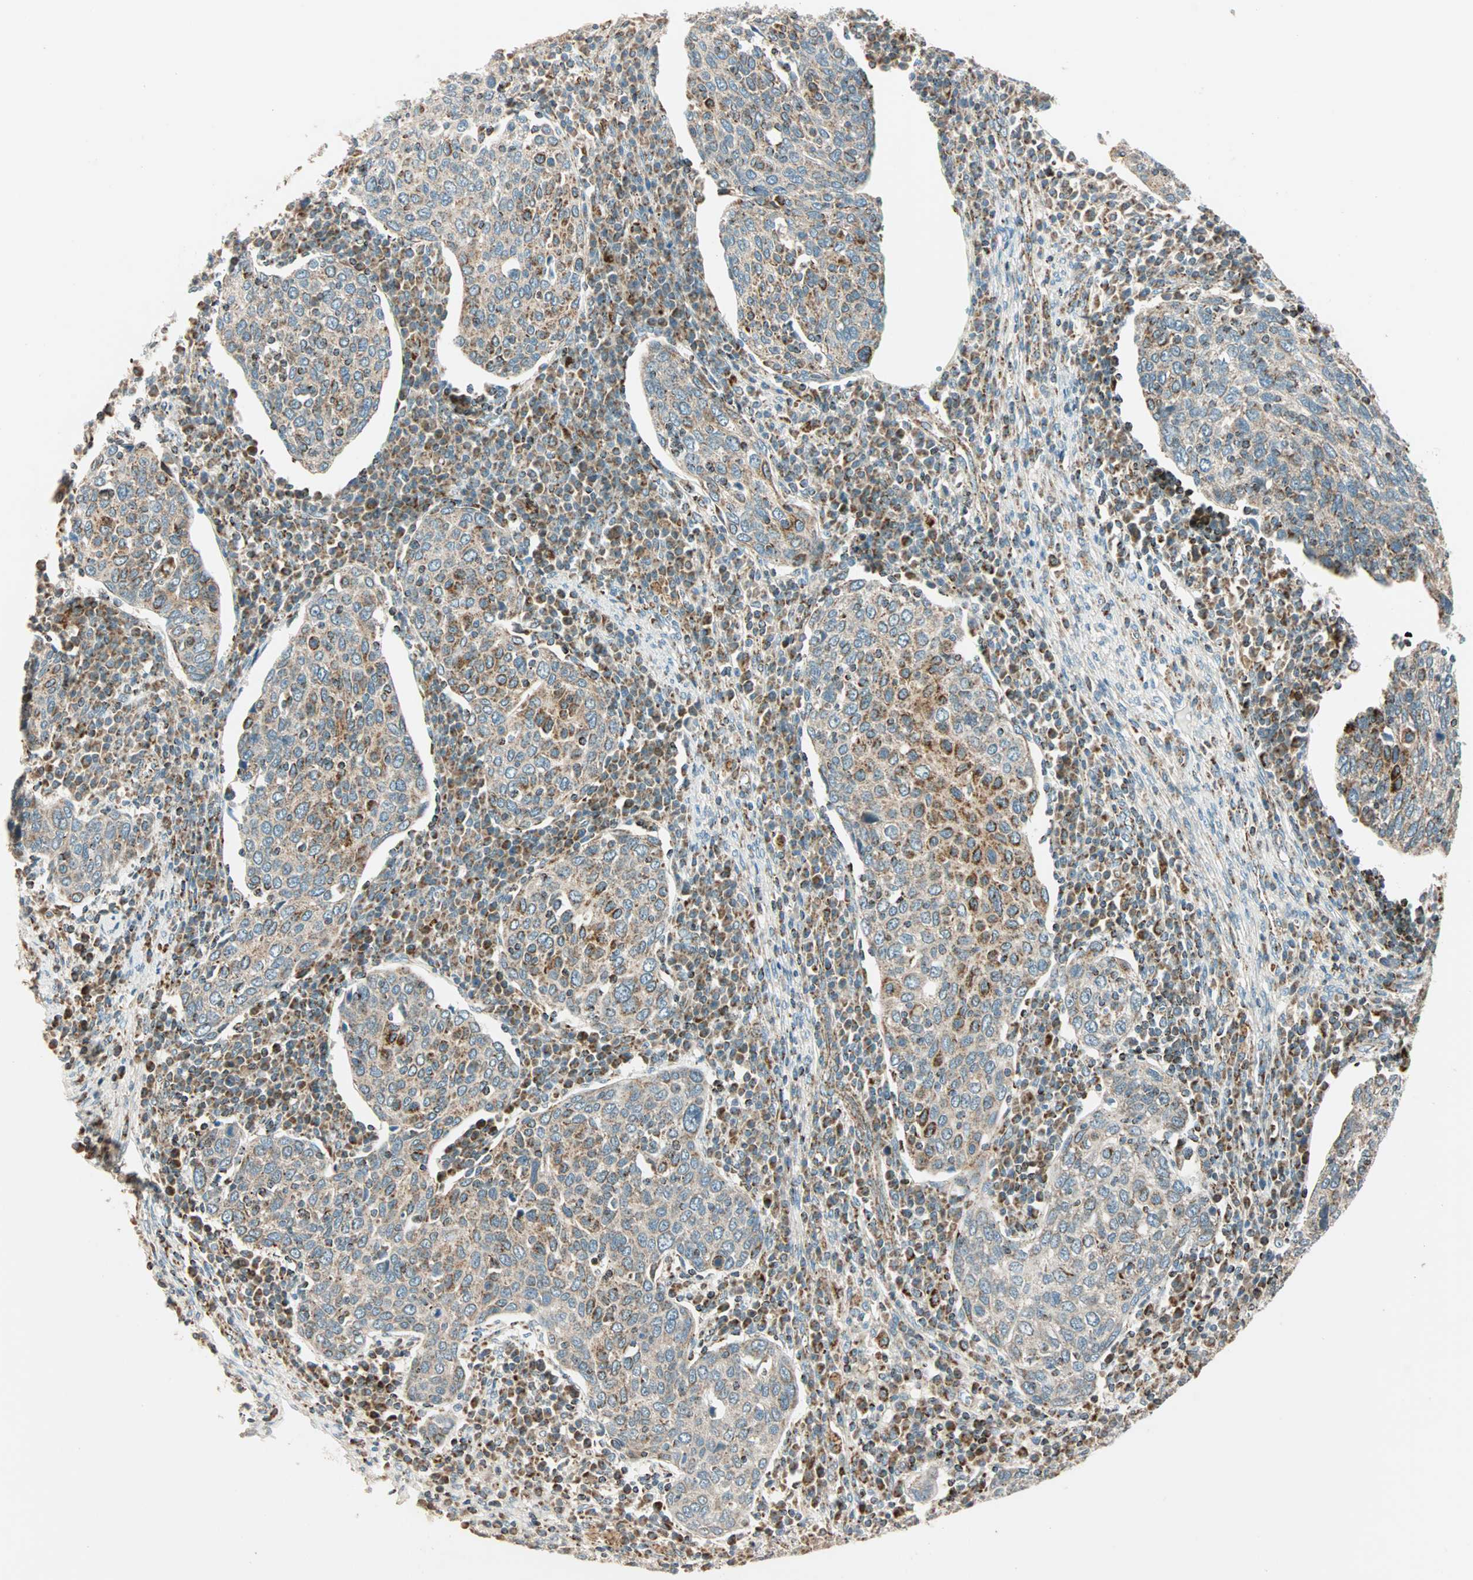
{"staining": {"intensity": "weak", "quantity": "<25%", "location": "cytoplasmic/membranous"}, "tissue": "cervical cancer", "cell_type": "Tumor cells", "image_type": "cancer", "snomed": [{"axis": "morphology", "description": "Squamous cell carcinoma, NOS"}, {"axis": "topography", "description": "Cervix"}], "caption": "Tumor cells are negative for protein expression in human cervical squamous cell carcinoma.", "gene": "SPRY4", "patient": {"sex": "female", "age": 40}}